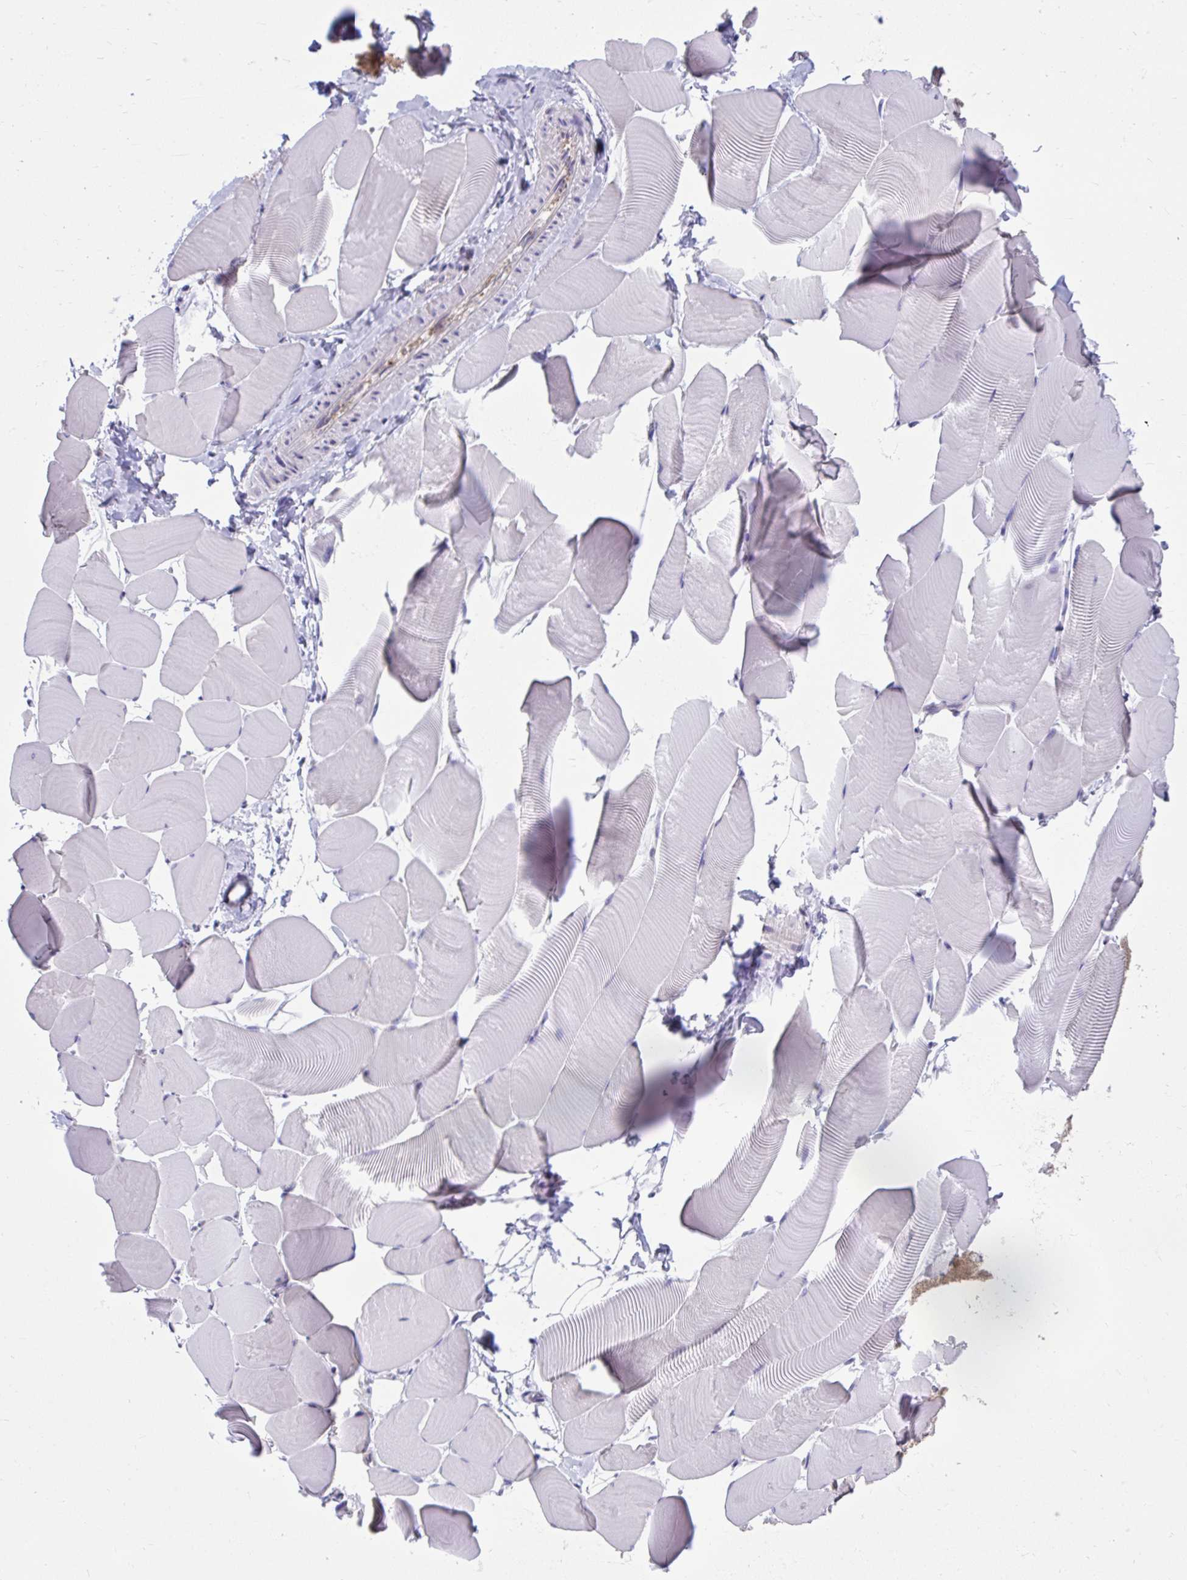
{"staining": {"intensity": "negative", "quantity": "none", "location": "none"}, "tissue": "skeletal muscle", "cell_type": "Myocytes", "image_type": "normal", "snomed": [{"axis": "morphology", "description": "Normal tissue, NOS"}, {"axis": "topography", "description": "Skeletal muscle"}], "caption": "This is an IHC photomicrograph of normal human skeletal muscle. There is no positivity in myocytes.", "gene": "PCDHB7", "patient": {"sex": "male", "age": 25}}